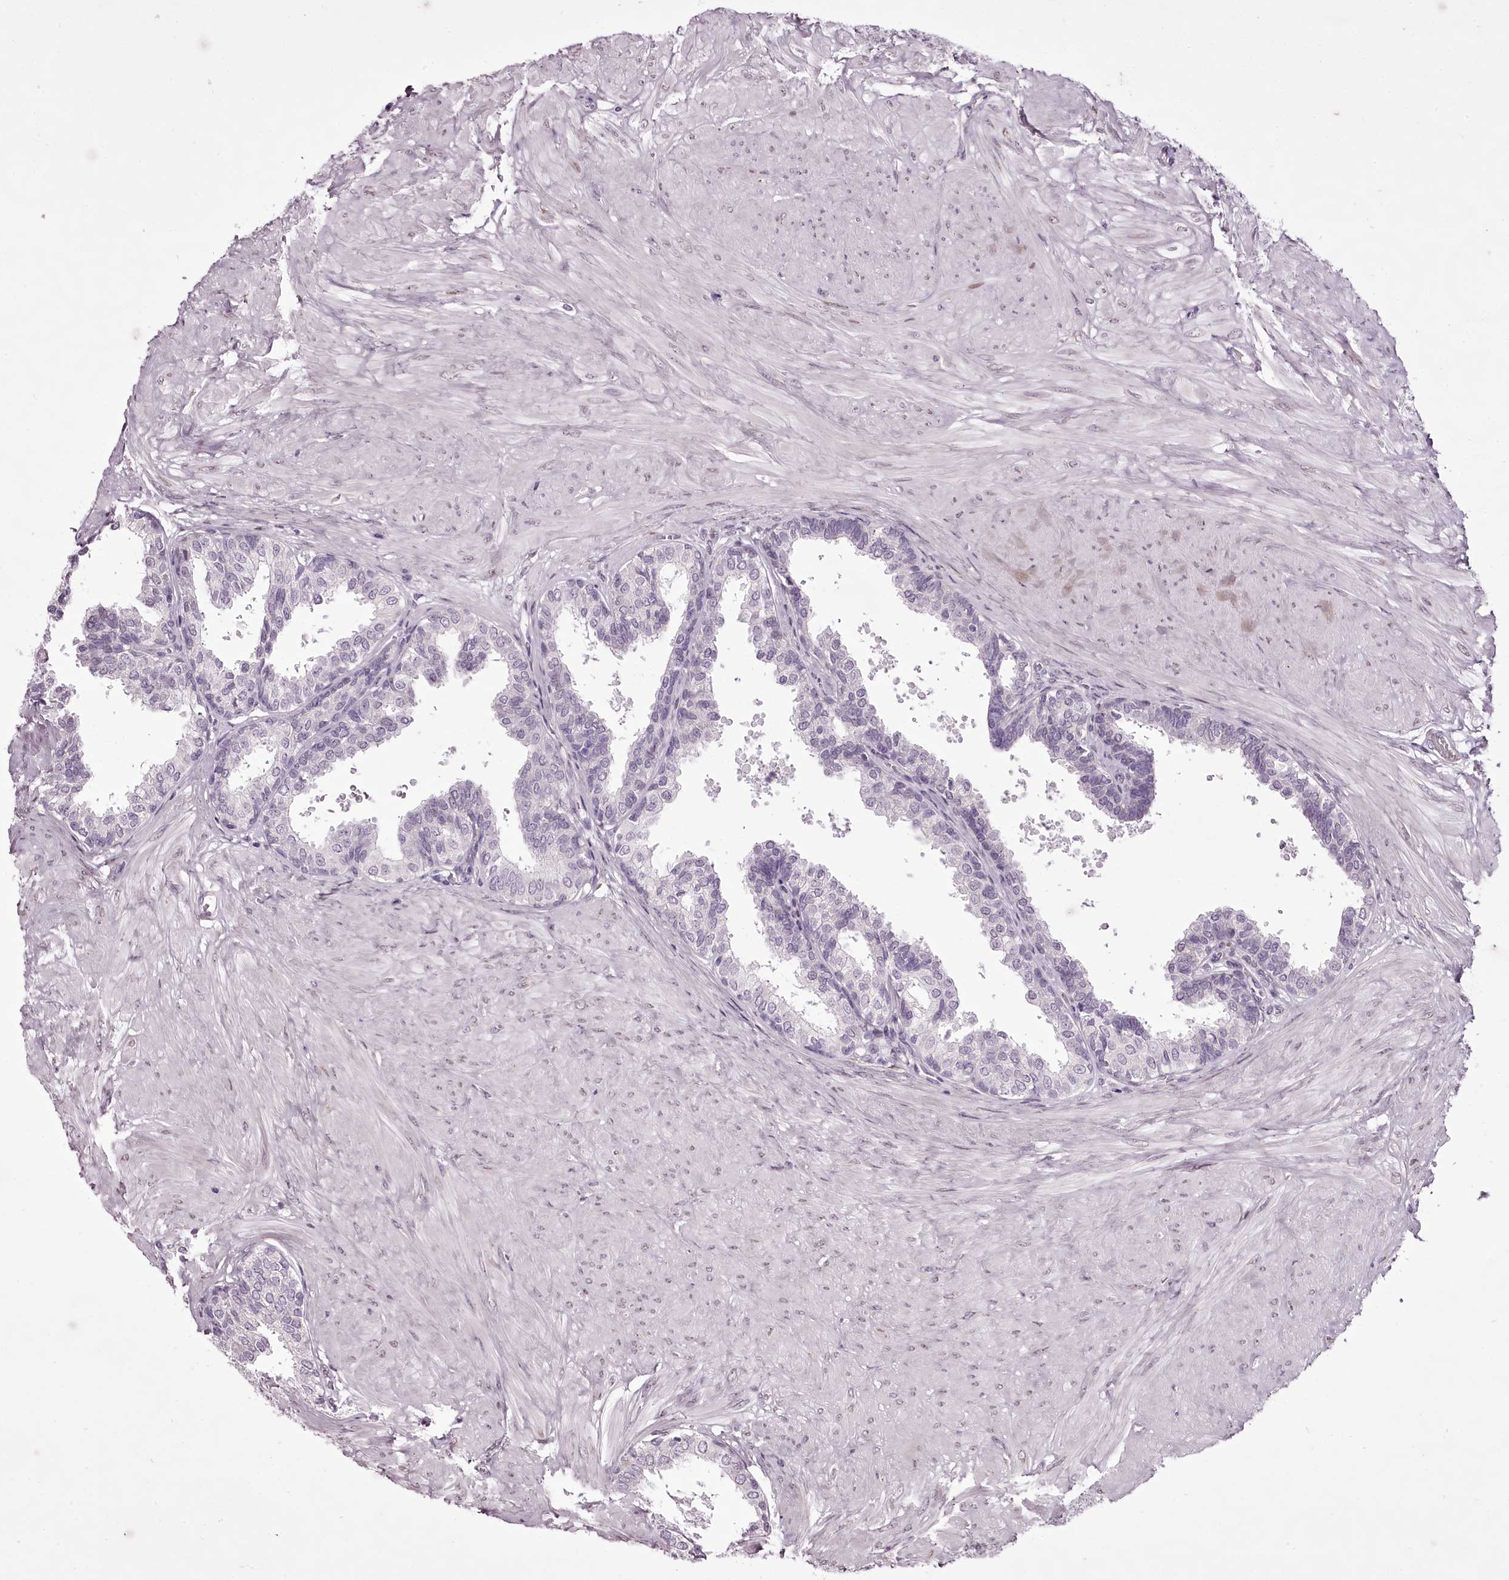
{"staining": {"intensity": "weak", "quantity": "<25%", "location": "nuclear"}, "tissue": "prostate", "cell_type": "Glandular cells", "image_type": "normal", "snomed": [{"axis": "morphology", "description": "Normal tissue, NOS"}, {"axis": "topography", "description": "Prostate"}], "caption": "A histopathology image of prostate stained for a protein displays no brown staining in glandular cells.", "gene": "C1orf56", "patient": {"sex": "male", "age": 48}}